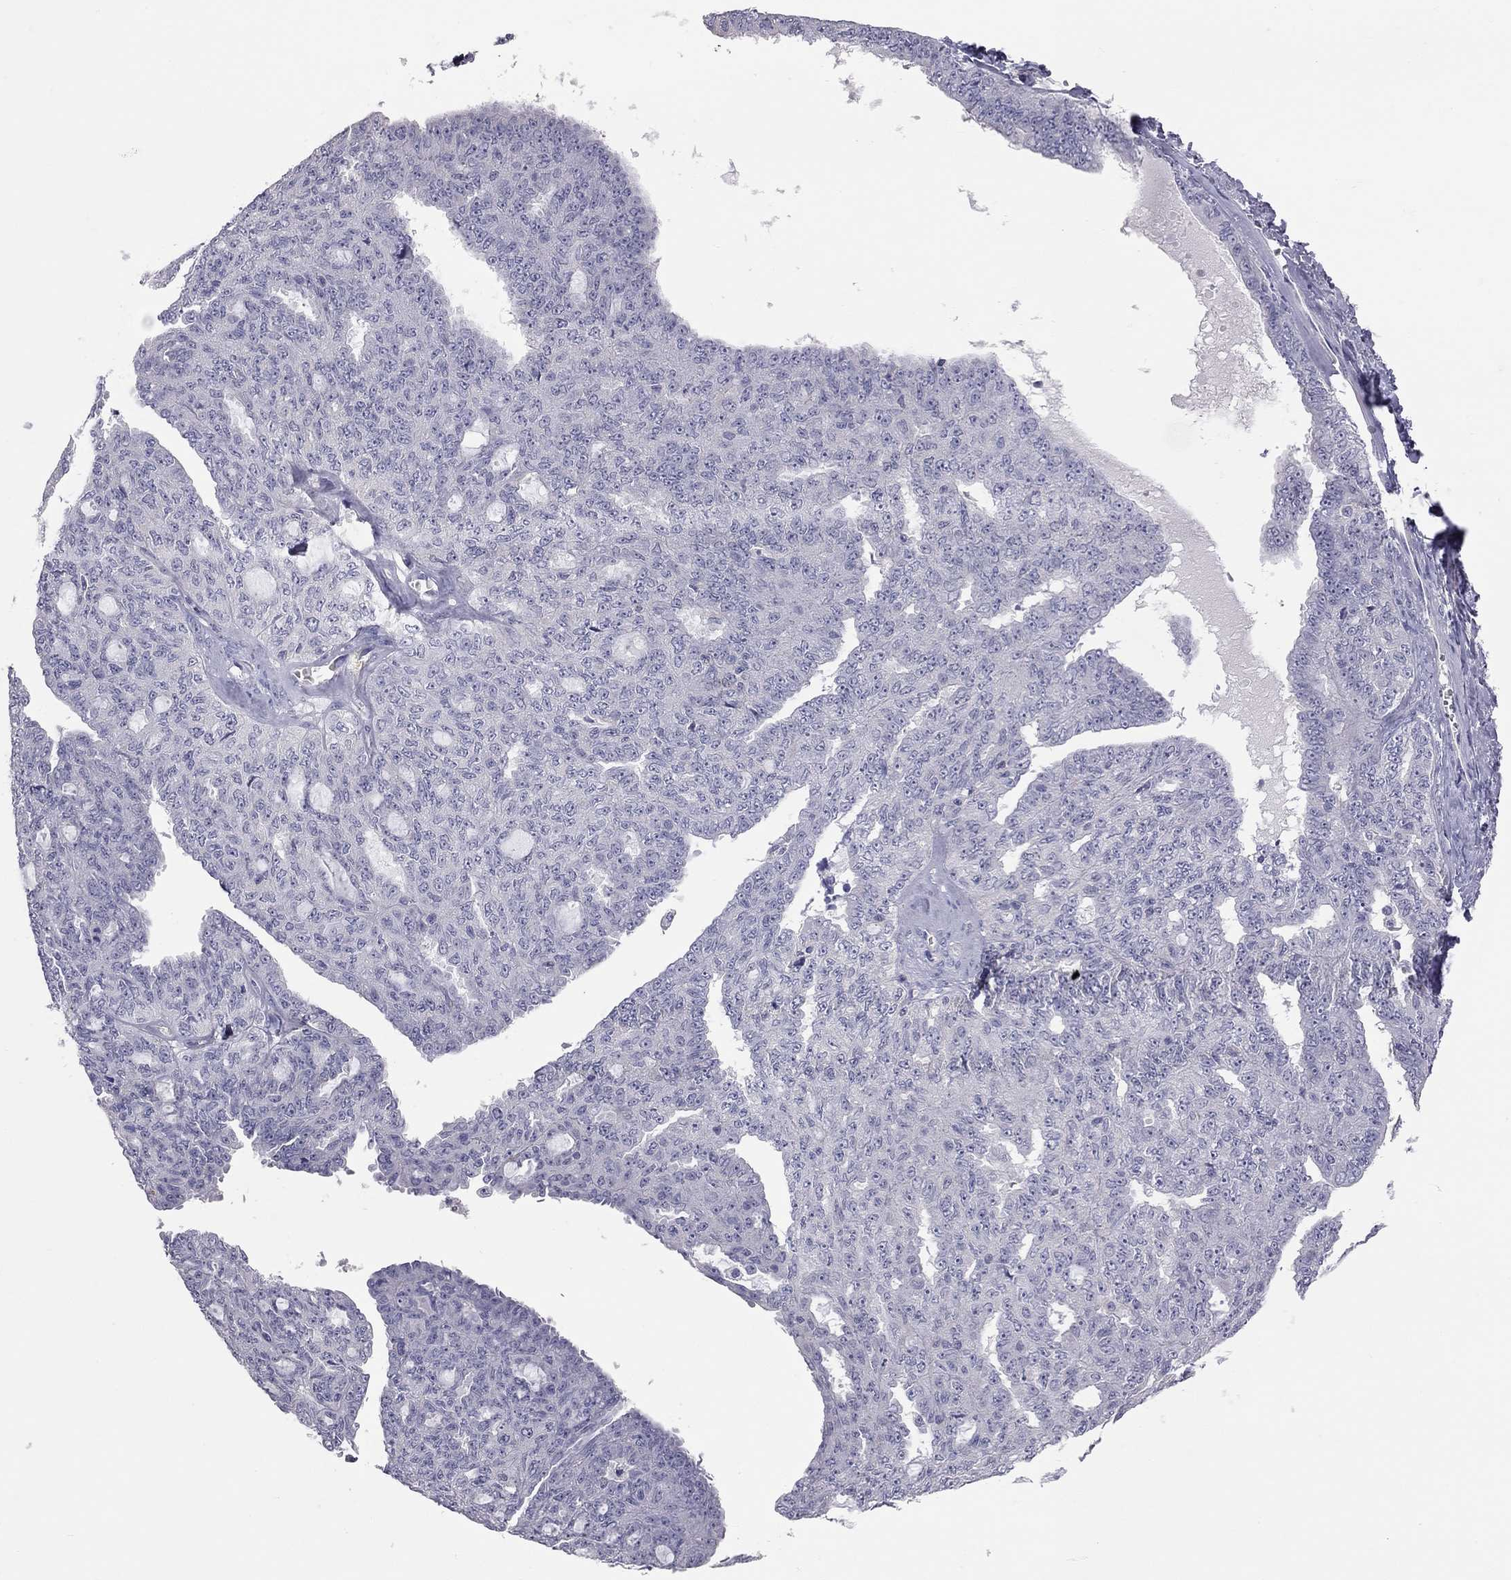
{"staining": {"intensity": "negative", "quantity": "none", "location": "none"}, "tissue": "ovarian cancer", "cell_type": "Tumor cells", "image_type": "cancer", "snomed": [{"axis": "morphology", "description": "Cystadenocarcinoma, serous, NOS"}, {"axis": "topography", "description": "Ovary"}], "caption": "Serous cystadenocarcinoma (ovarian) was stained to show a protein in brown. There is no significant positivity in tumor cells. The staining was performed using DAB to visualize the protein expression in brown, while the nuclei were stained in blue with hematoxylin (Magnification: 20x).", "gene": "ADCYAP1", "patient": {"sex": "female", "age": 71}}